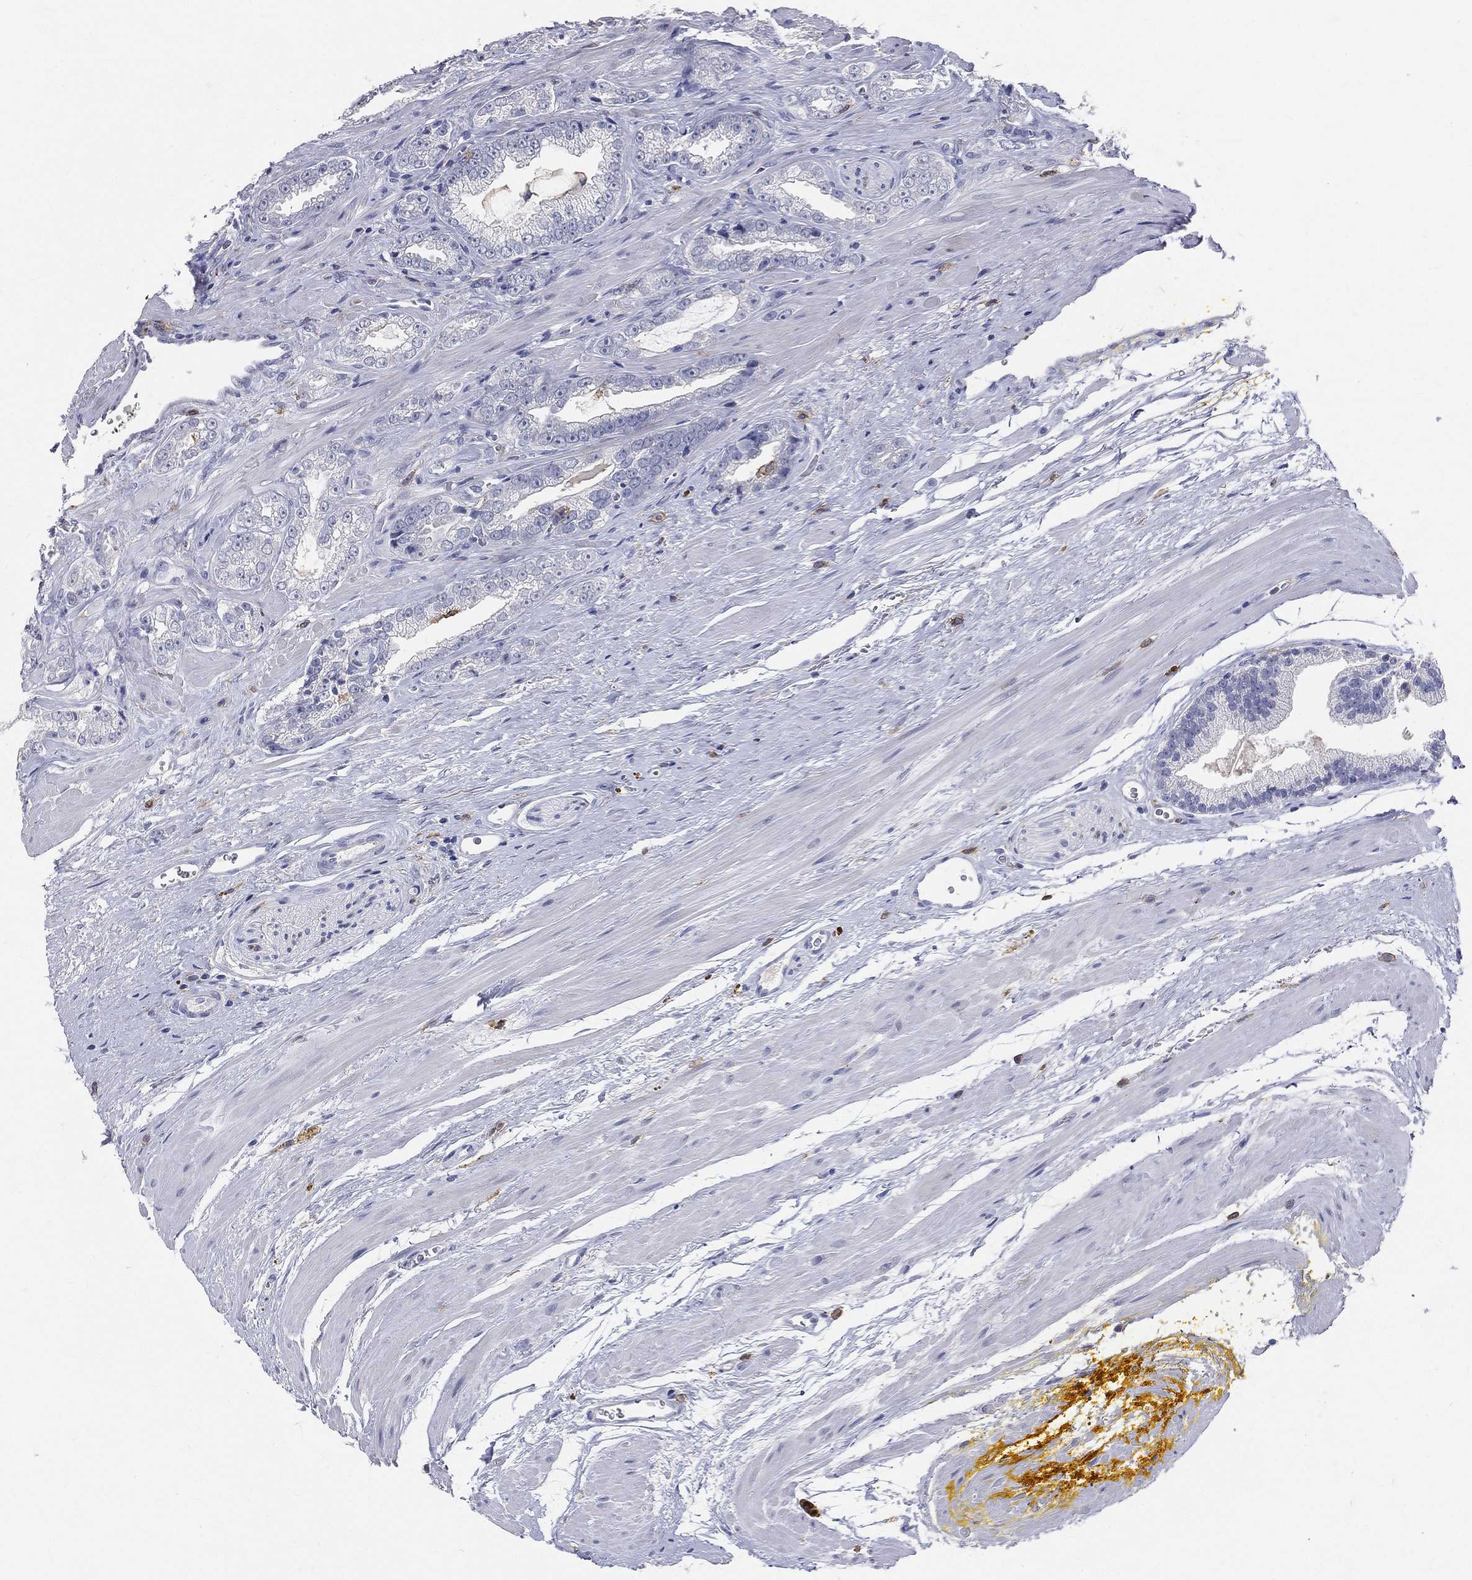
{"staining": {"intensity": "negative", "quantity": "none", "location": "none"}, "tissue": "prostate cancer", "cell_type": "Tumor cells", "image_type": "cancer", "snomed": [{"axis": "morphology", "description": "Adenocarcinoma, NOS"}, {"axis": "topography", "description": "Prostate"}], "caption": "High power microscopy micrograph of an immunohistochemistry image of prostate adenocarcinoma, revealing no significant staining in tumor cells. Nuclei are stained in blue.", "gene": "CD33", "patient": {"sex": "male", "age": 67}}